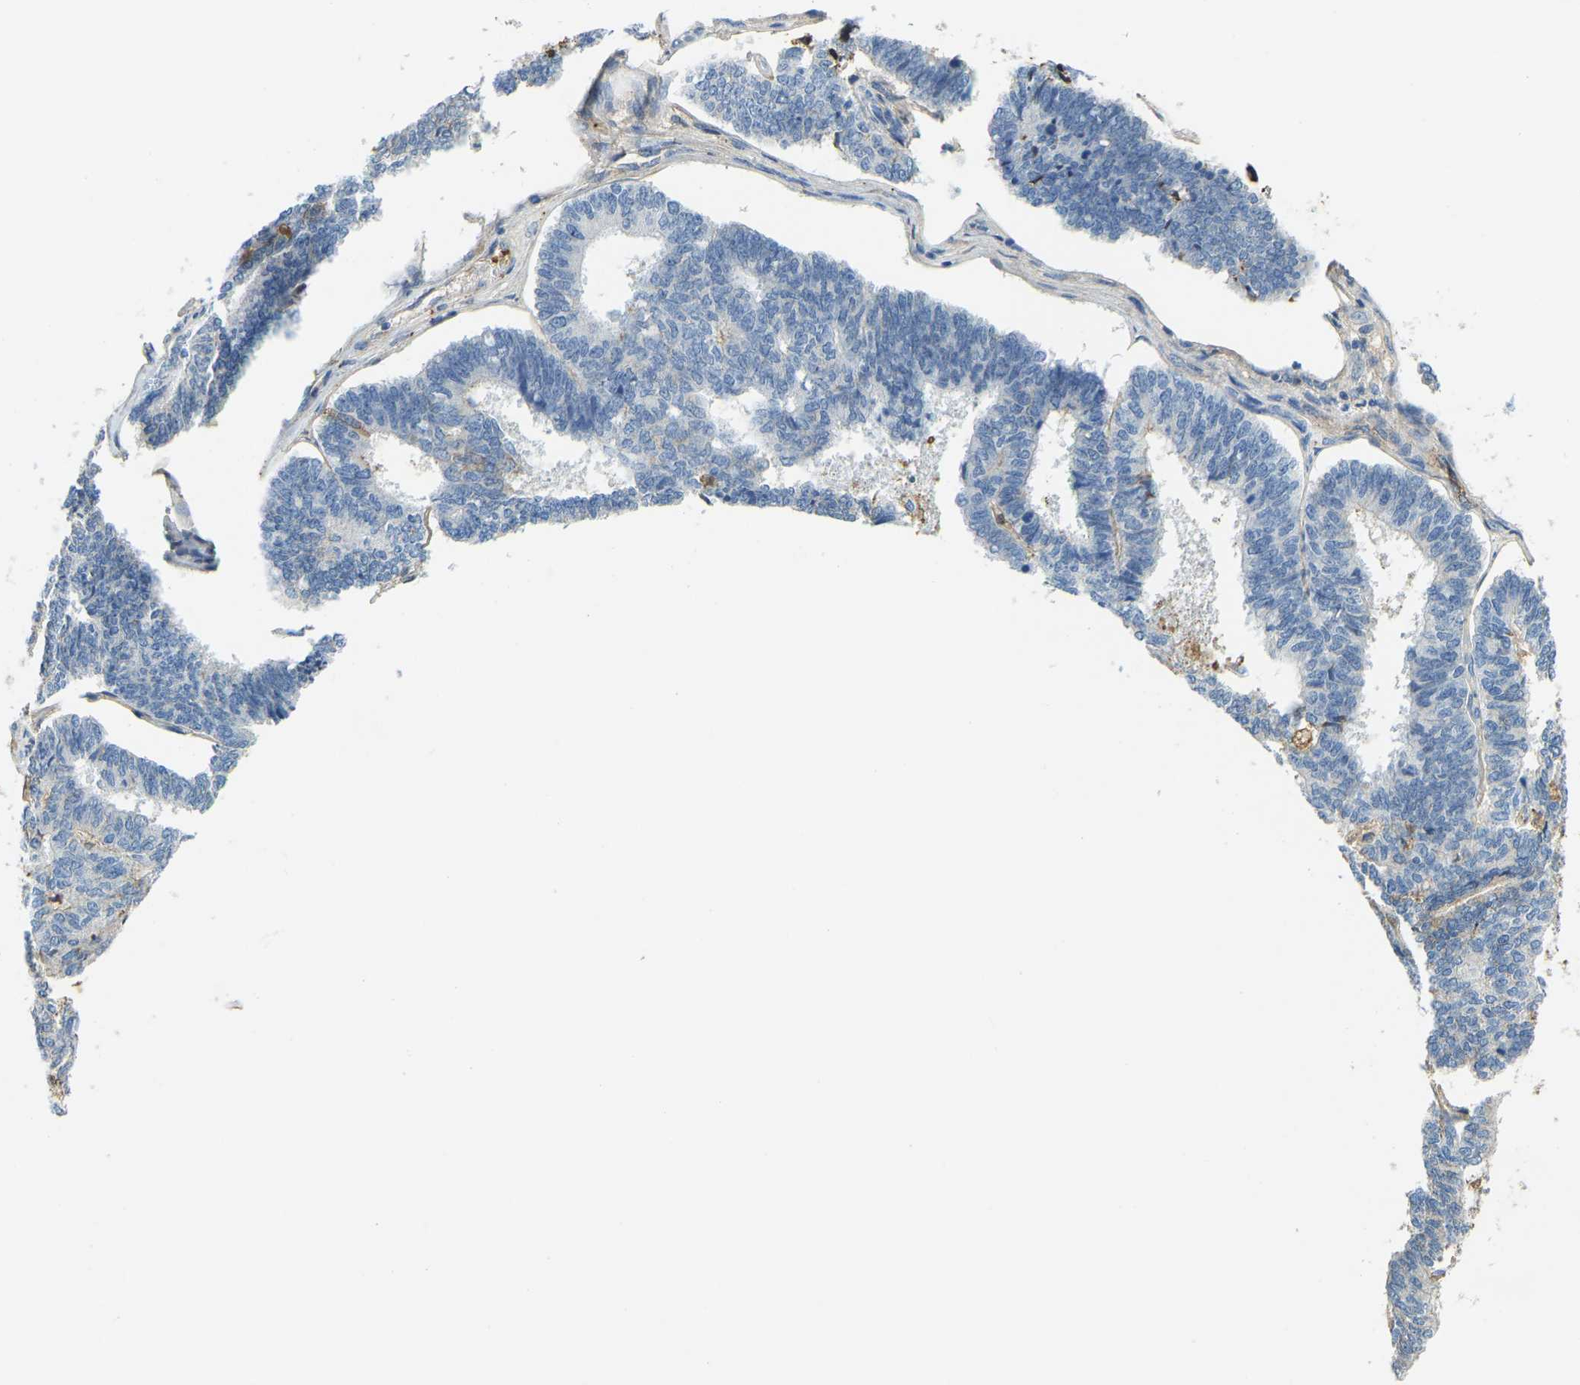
{"staining": {"intensity": "negative", "quantity": "none", "location": "none"}, "tissue": "endometrial cancer", "cell_type": "Tumor cells", "image_type": "cancer", "snomed": [{"axis": "morphology", "description": "Adenocarcinoma, NOS"}, {"axis": "topography", "description": "Endometrium"}], "caption": "DAB immunohistochemical staining of adenocarcinoma (endometrial) reveals no significant positivity in tumor cells.", "gene": "THBS4", "patient": {"sex": "female", "age": 70}}